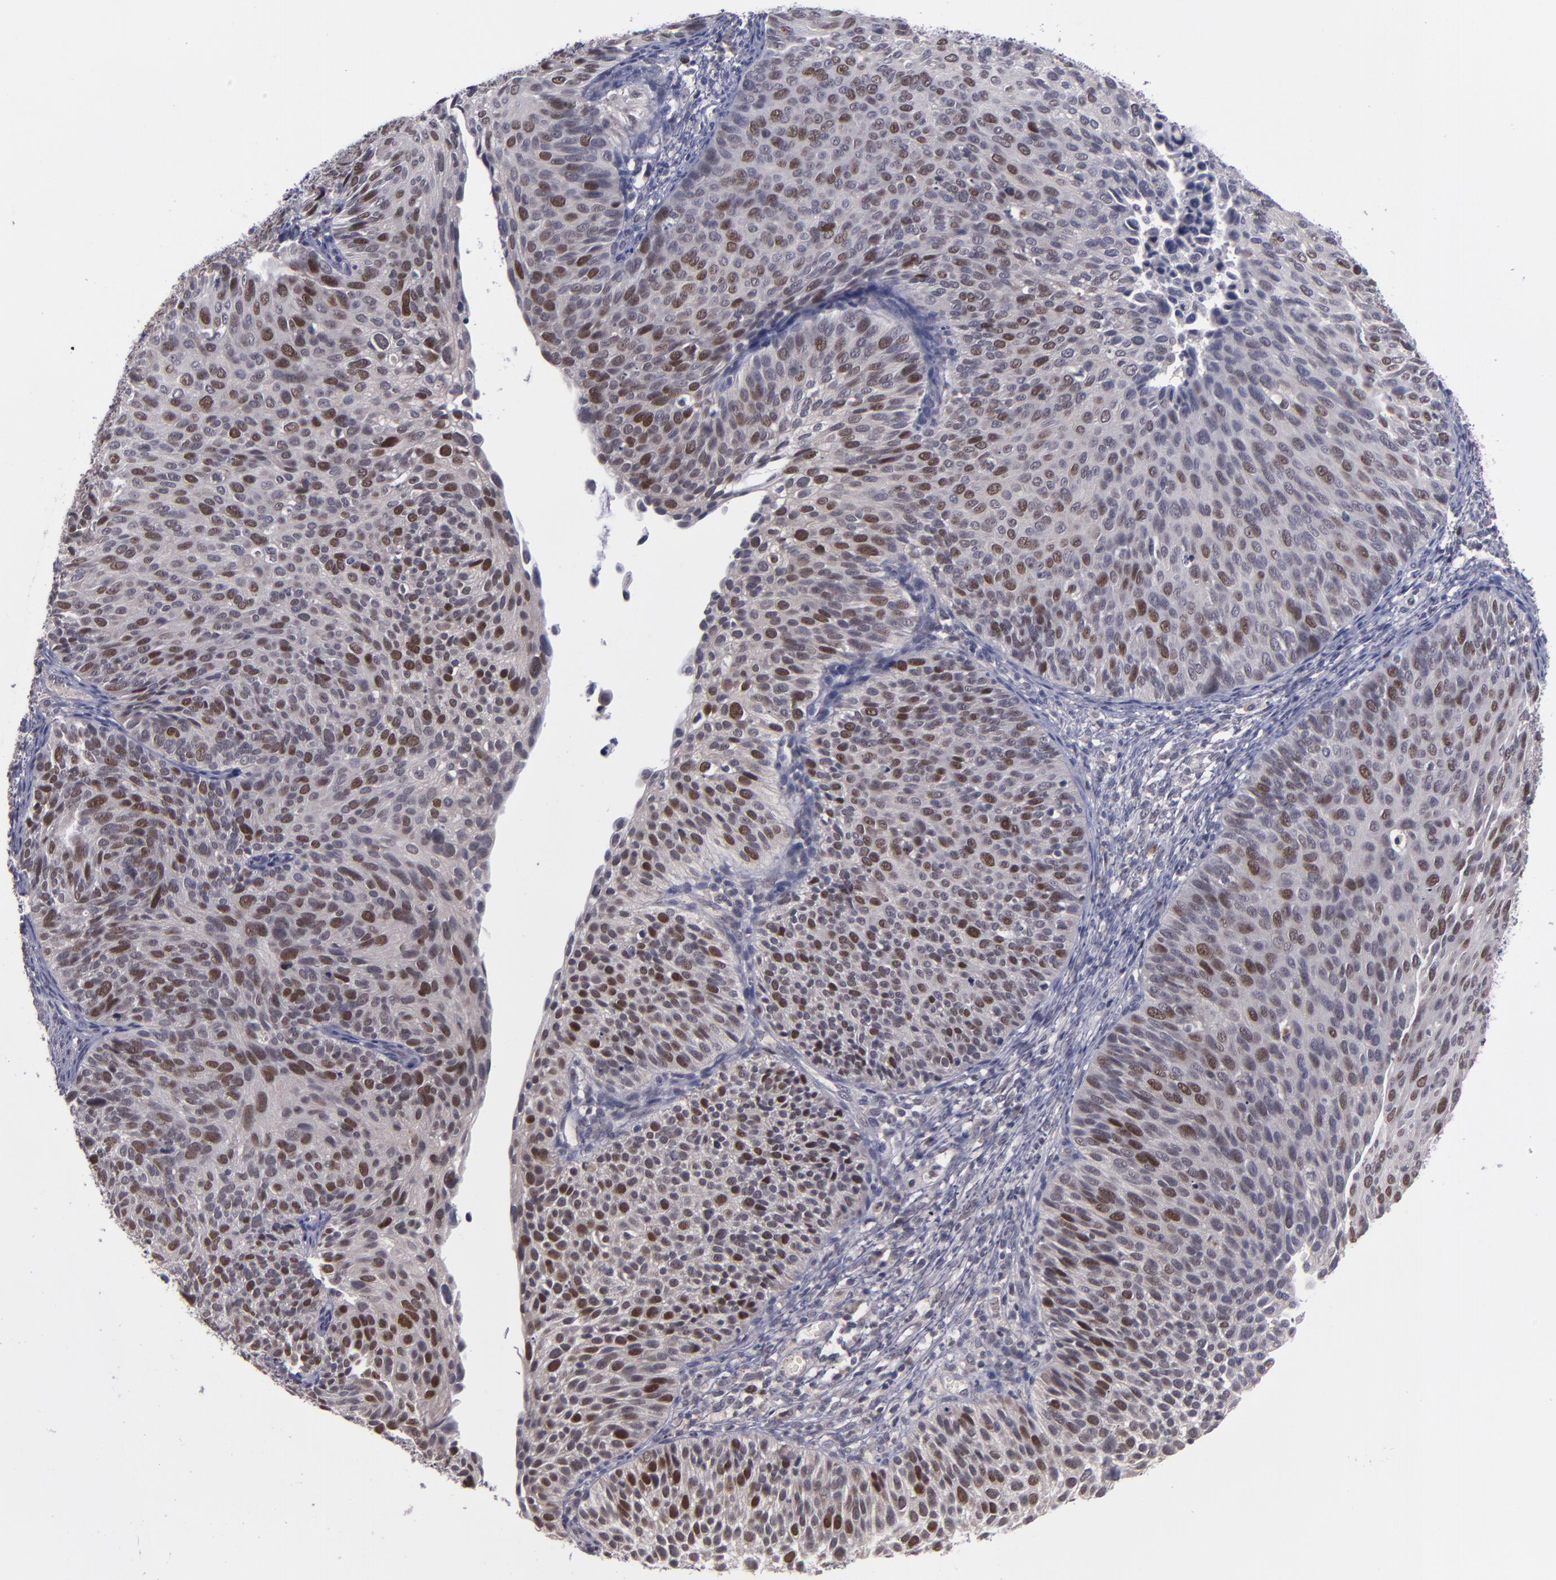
{"staining": {"intensity": "strong", "quantity": "25%-75%", "location": "nuclear"}, "tissue": "cervical cancer", "cell_type": "Tumor cells", "image_type": "cancer", "snomed": [{"axis": "morphology", "description": "Squamous cell carcinoma, NOS"}, {"axis": "topography", "description": "Cervix"}], "caption": "Squamous cell carcinoma (cervical) was stained to show a protein in brown. There is high levels of strong nuclear staining in about 25%-75% of tumor cells.", "gene": "CDC7", "patient": {"sex": "female", "age": 36}}